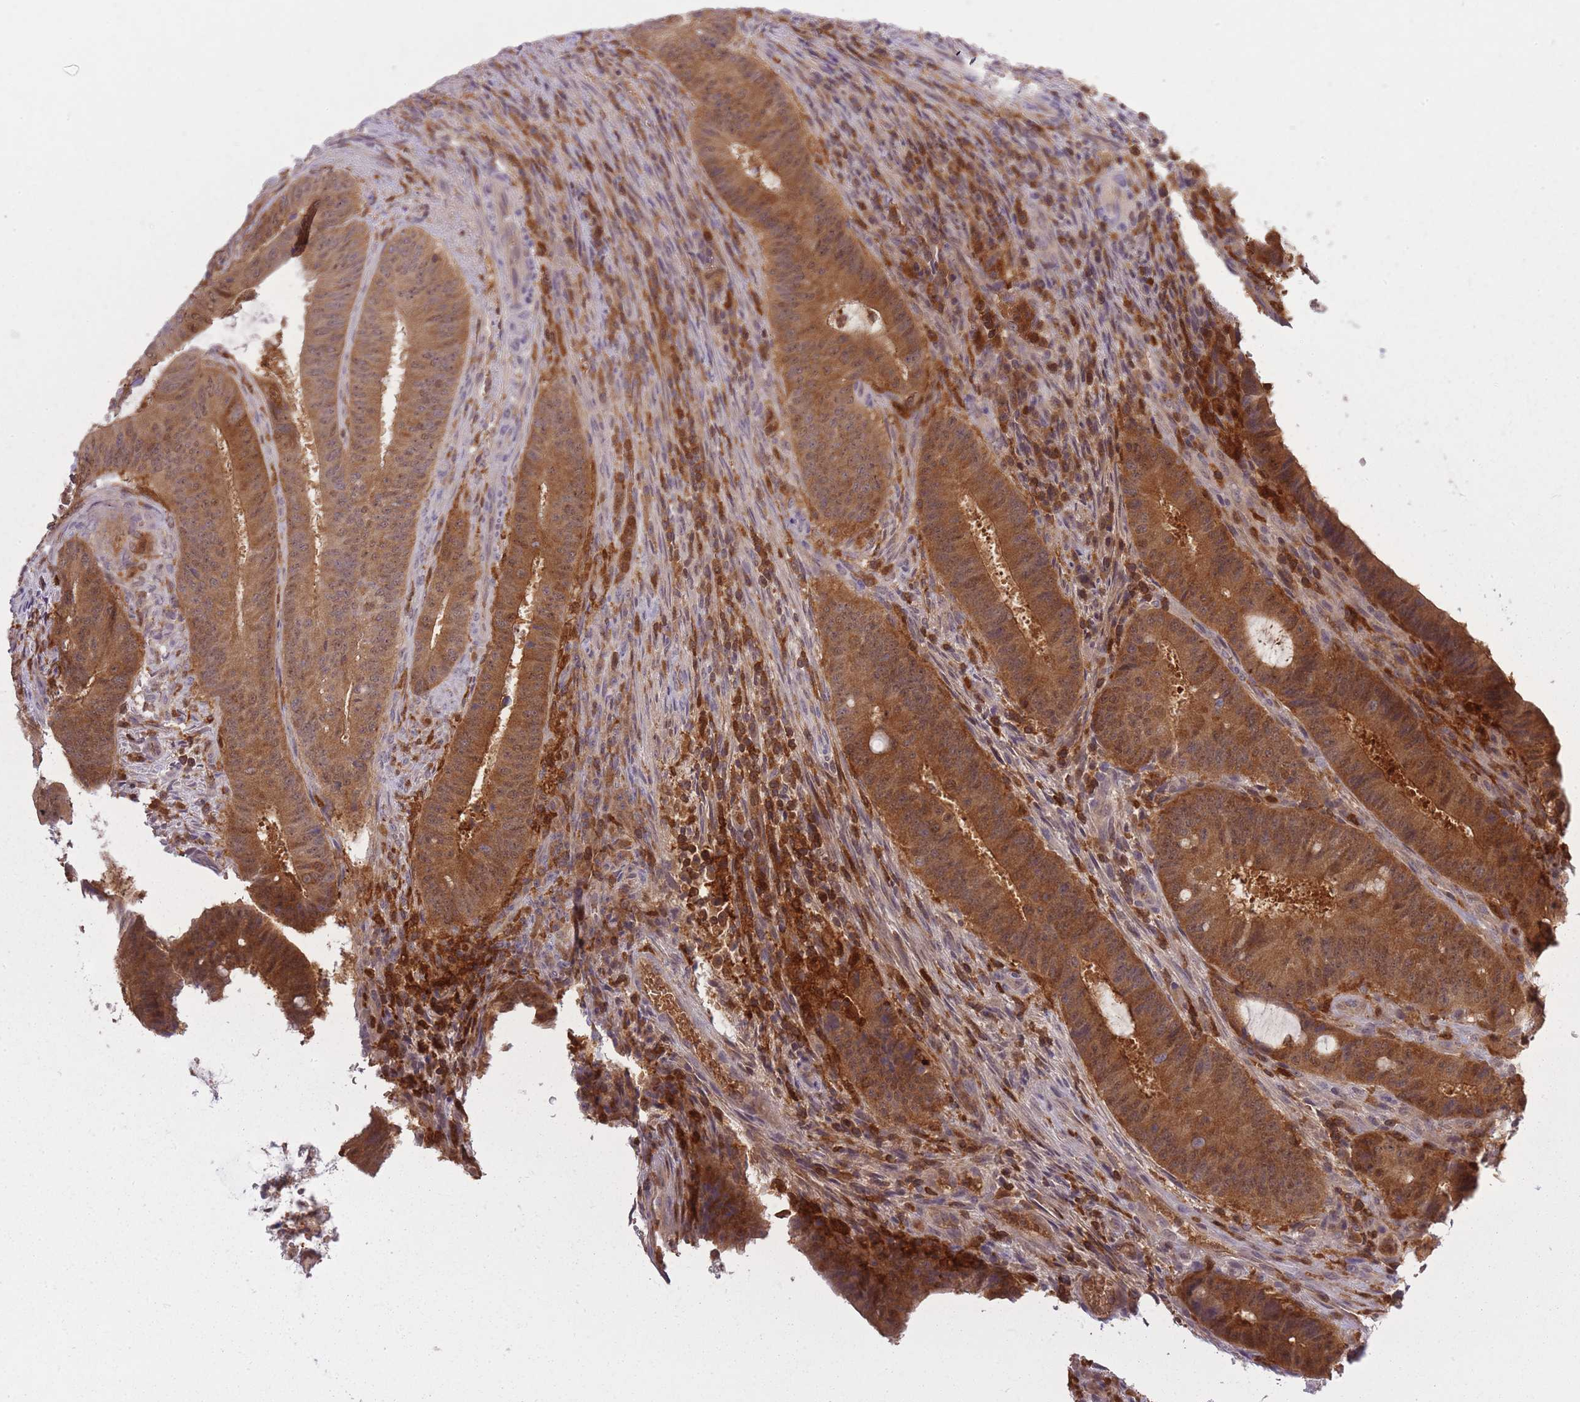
{"staining": {"intensity": "strong", "quantity": ">75%", "location": "cytoplasmic/membranous,nuclear"}, "tissue": "colorectal cancer", "cell_type": "Tumor cells", "image_type": "cancer", "snomed": [{"axis": "morphology", "description": "Adenocarcinoma, NOS"}, {"axis": "topography", "description": "Colon"}], "caption": "Protein expression analysis of colorectal cancer reveals strong cytoplasmic/membranous and nuclear positivity in about >75% of tumor cells.", "gene": "CXorf38", "patient": {"sex": "female", "age": 43}}